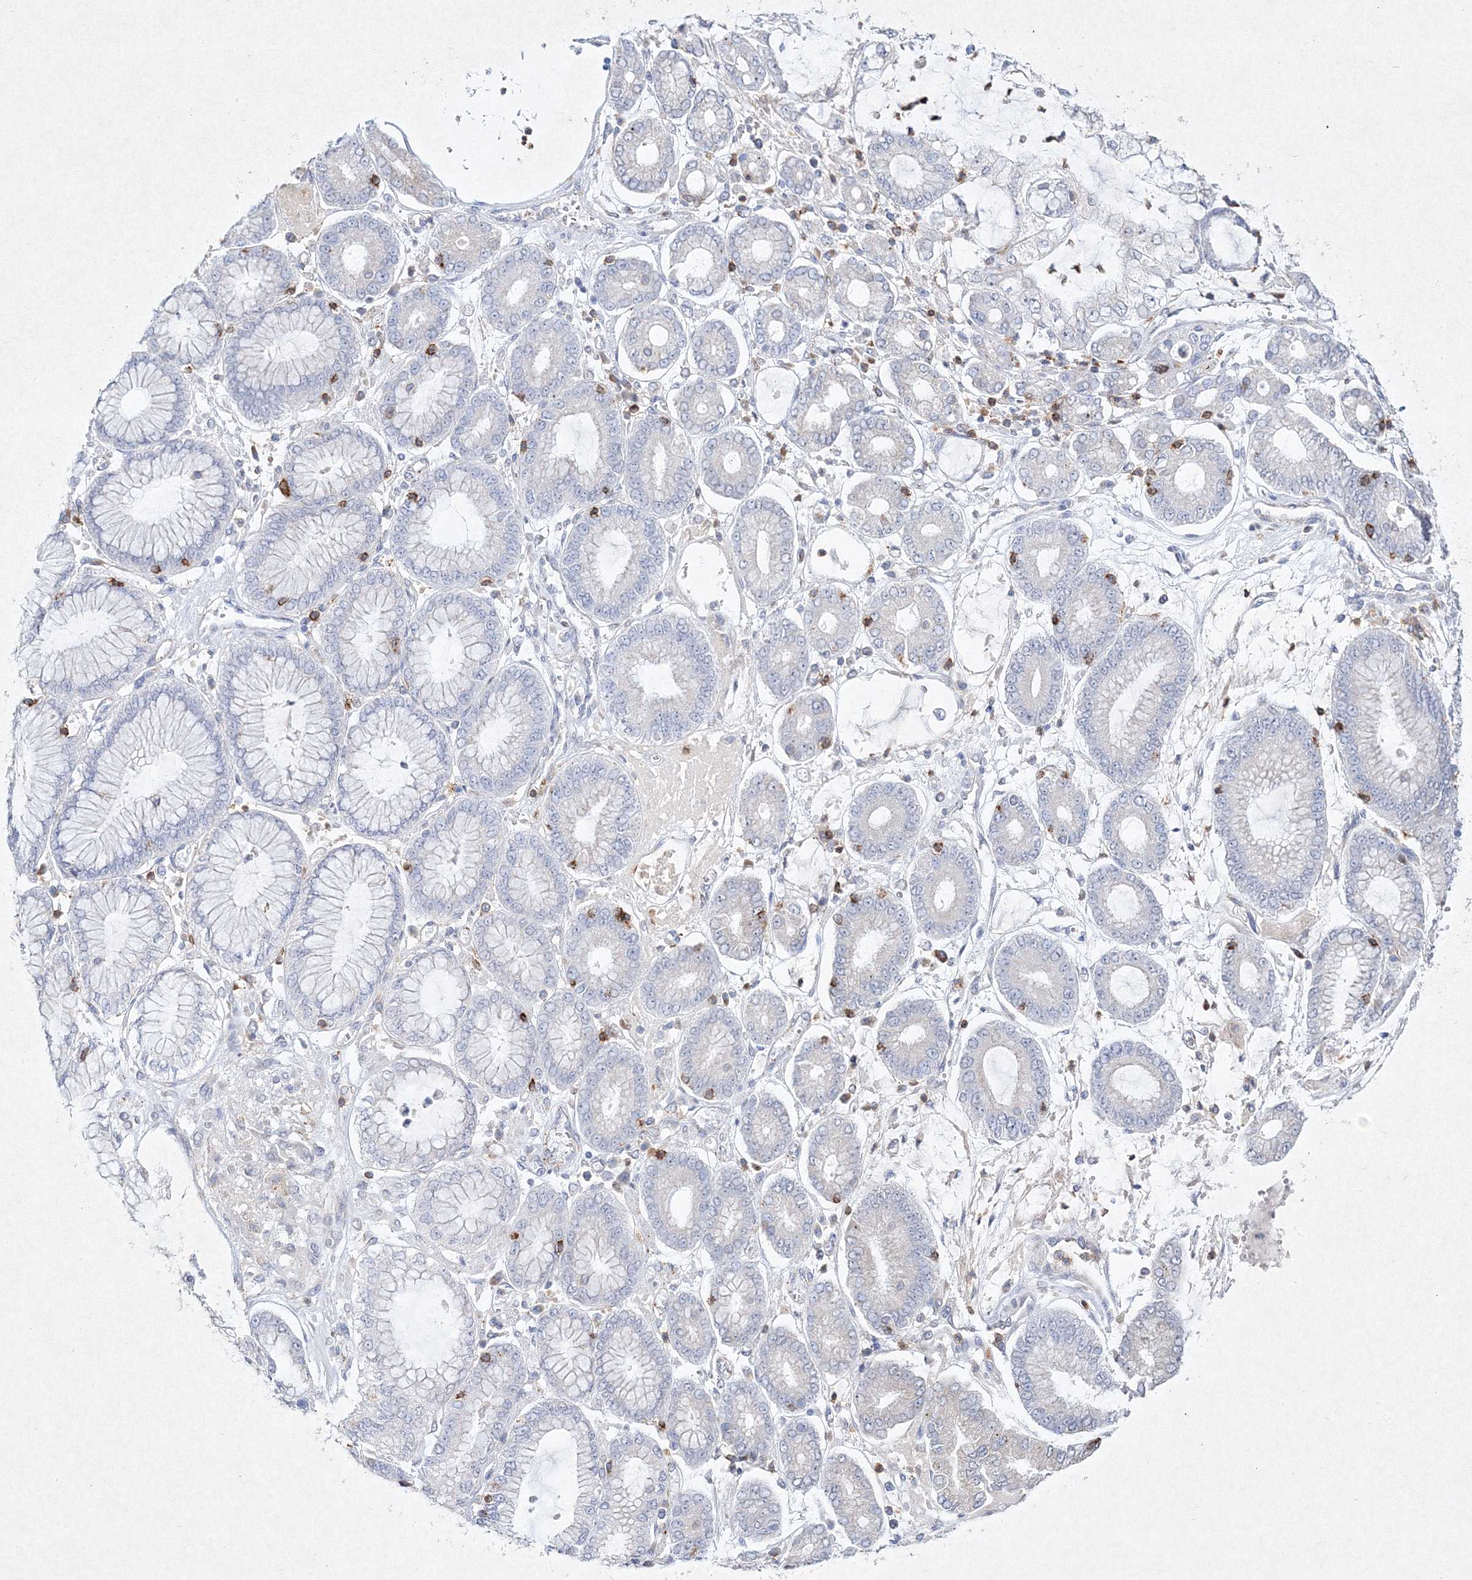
{"staining": {"intensity": "negative", "quantity": "none", "location": "none"}, "tissue": "stomach cancer", "cell_type": "Tumor cells", "image_type": "cancer", "snomed": [{"axis": "morphology", "description": "Adenocarcinoma, NOS"}, {"axis": "topography", "description": "Stomach"}], "caption": "This image is of stomach cancer stained with immunohistochemistry (IHC) to label a protein in brown with the nuclei are counter-stained blue. There is no expression in tumor cells.", "gene": "HCST", "patient": {"sex": "male", "age": 76}}